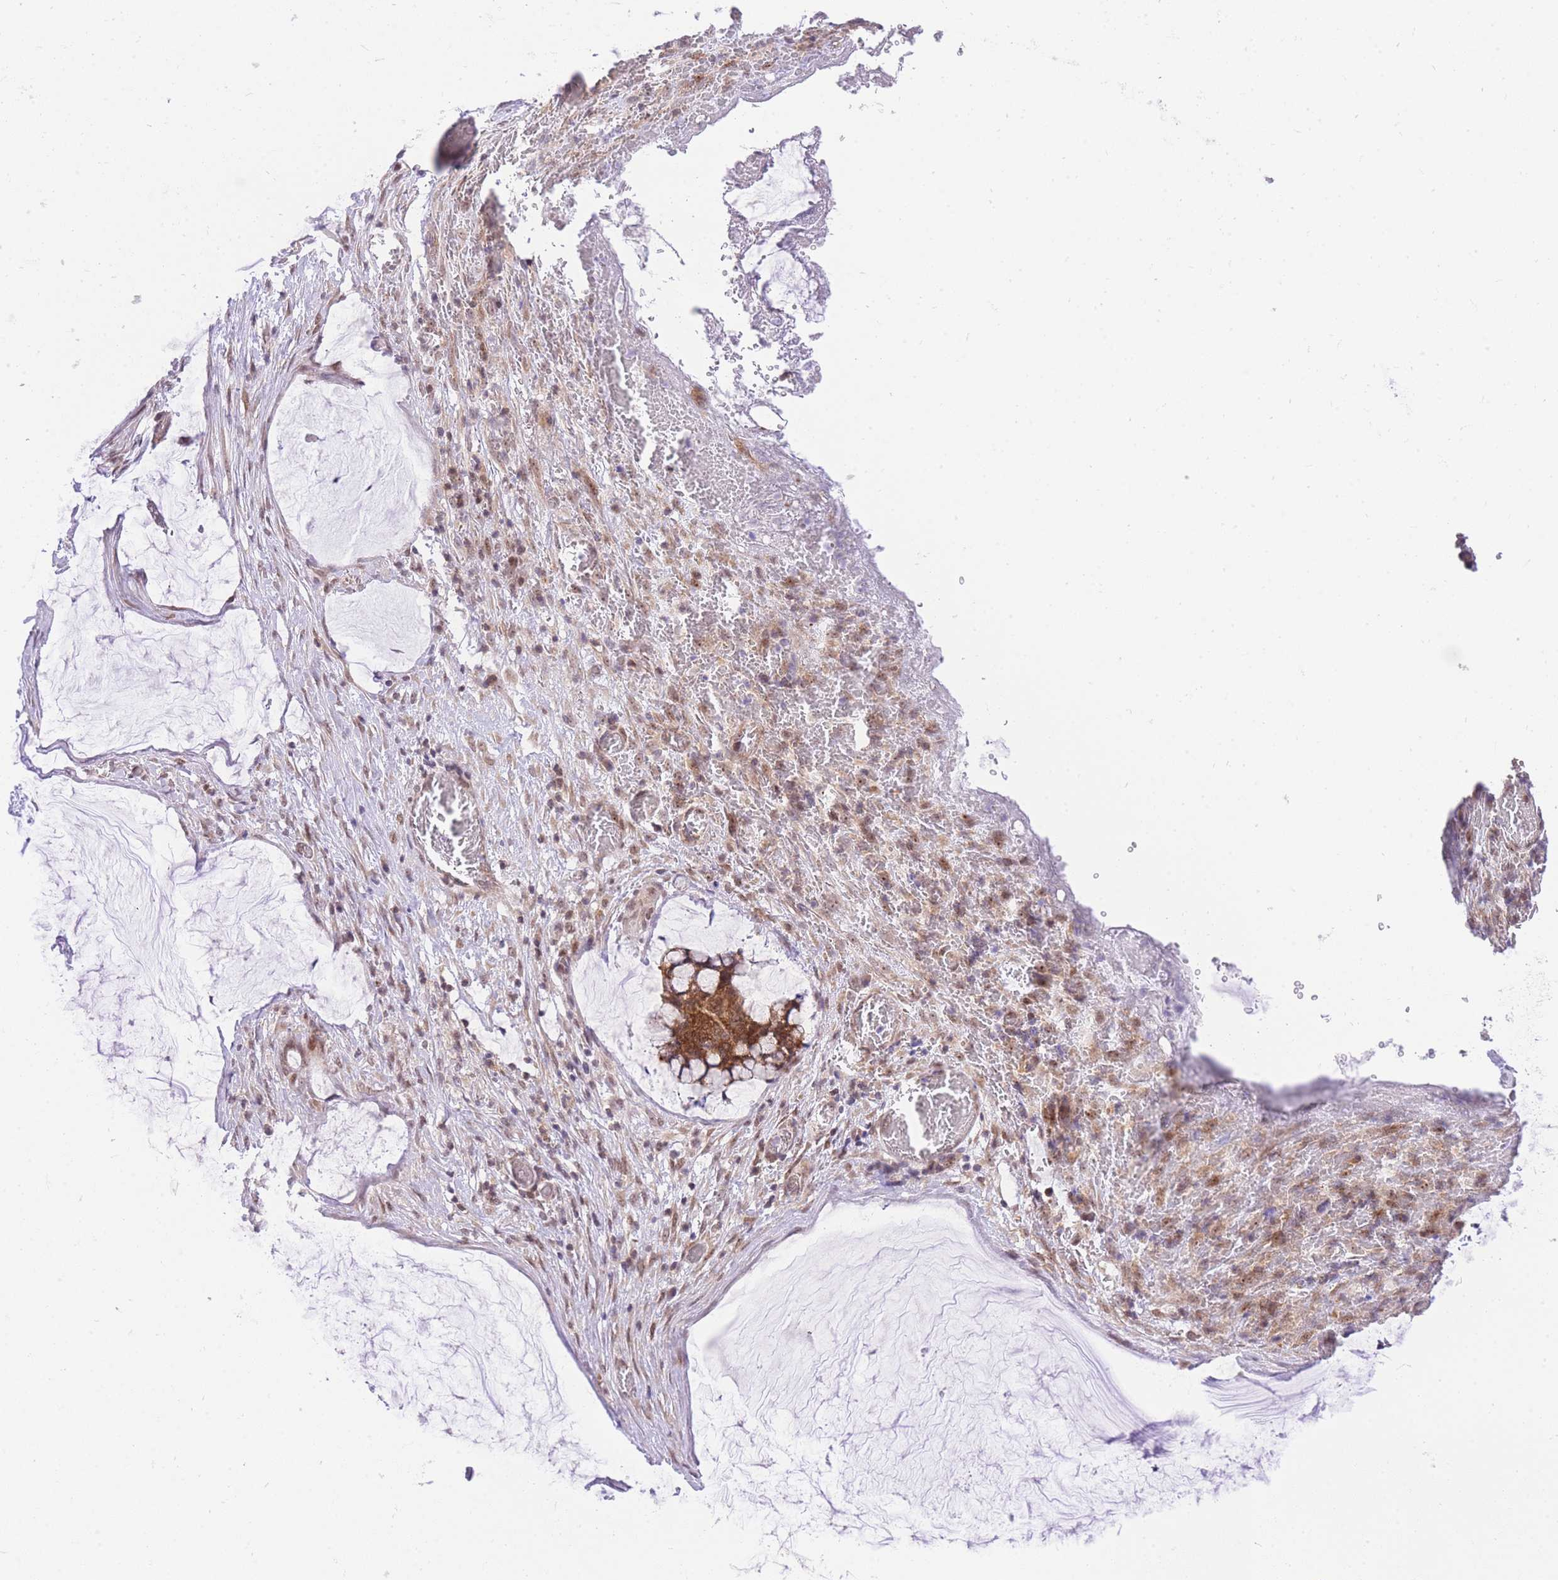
{"staining": {"intensity": "moderate", "quantity": ">75%", "location": "cytoplasmic/membranous,nuclear"}, "tissue": "ovarian cancer", "cell_type": "Tumor cells", "image_type": "cancer", "snomed": [{"axis": "morphology", "description": "Cystadenocarcinoma, mucinous, NOS"}, {"axis": "topography", "description": "Ovary"}], "caption": "Moderate cytoplasmic/membranous and nuclear protein positivity is appreciated in approximately >75% of tumor cells in ovarian cancer.", "gene": "STK39", "patient": {"sex": "female", "age": 42}}